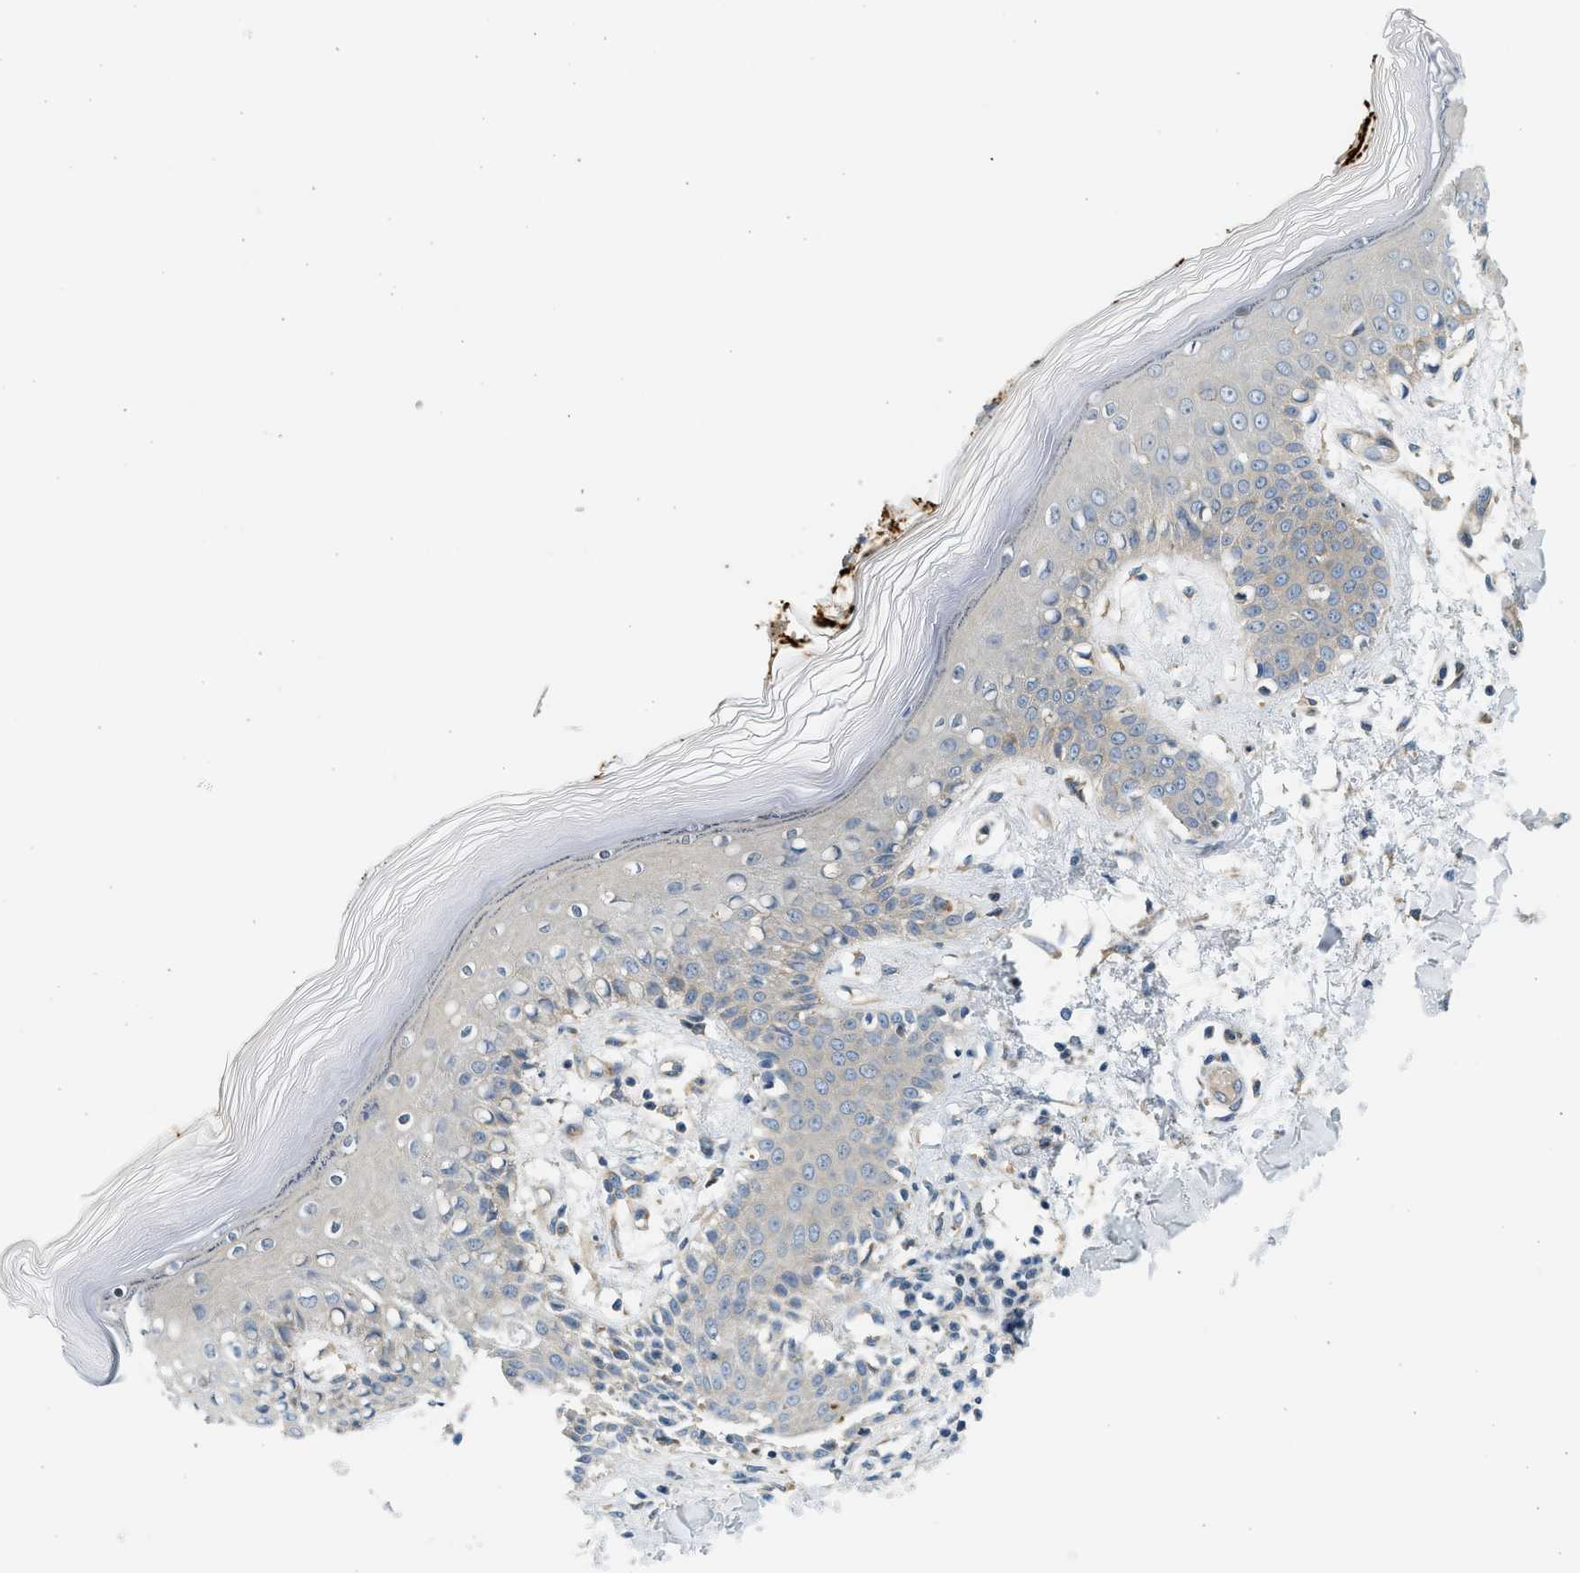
{"staining": {"intensity": "negative", "quantity": "none", "location": "none"}, "tissue": "skin", "cell_type": "Fibroblasts", "image_type": "normal", "snomed": [{"axis": "morphology", "description": "Normal tissue, NOS"}, {"axis": "topography", "description": "Skin"}], "caption": "This is an immunohistochemistry histopathology image of benign skin. There is no staining in fibroblasts.", "gene": "KDELR2", "patient": {"sex": "male", "age": 53}}